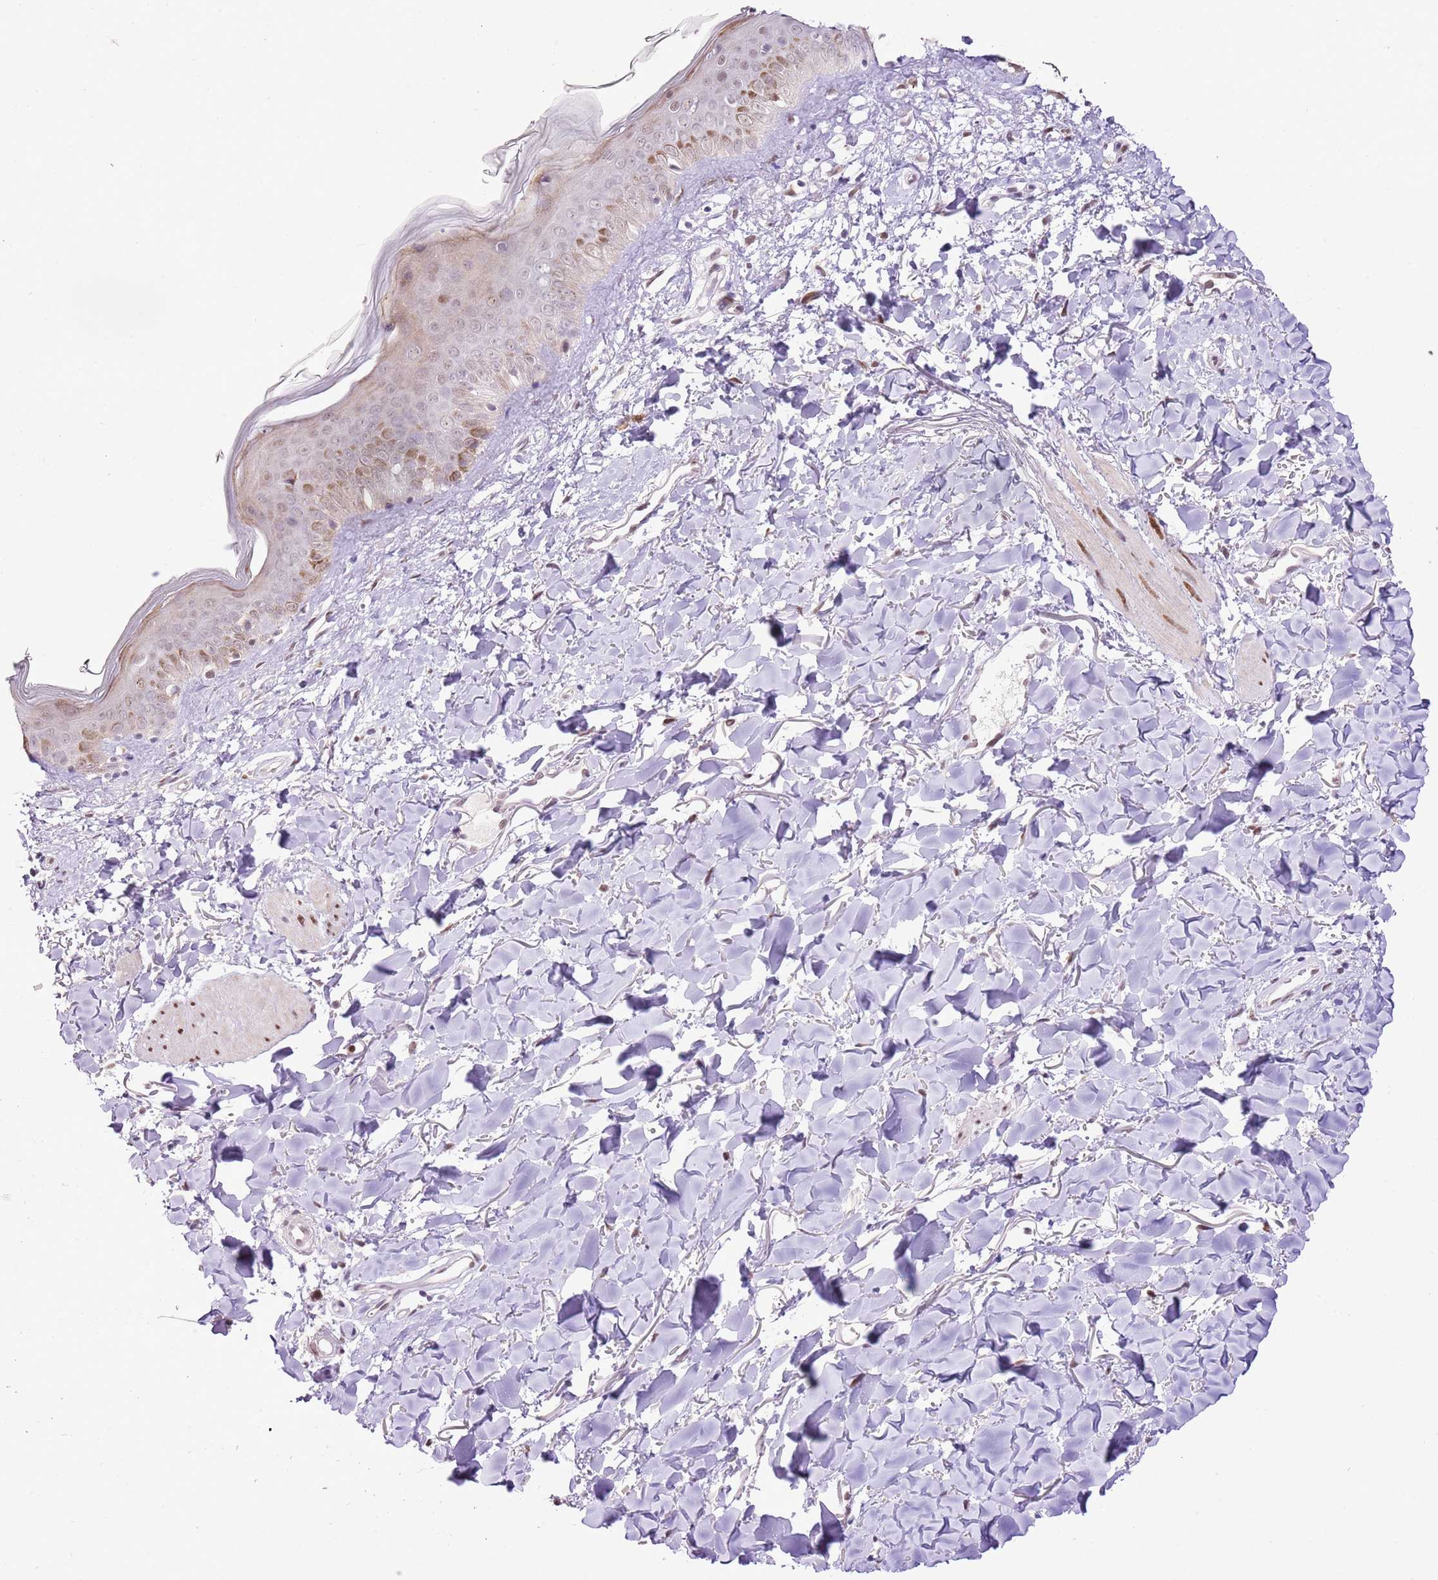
{"staining": {"intensity": "weak", "quantity": ">75%", "location": "nuclear"}, "tissue": "skin", "cell_type": "Fibroblasts", "image_type": "normal", "snomed": [{"axis": "morphology", "description": "Normal tissue, NOS"}, {"axis": "topography", "description": "Skin"}], "caption": "Skin stained for a protein exhibits weak nuclear positivity in fibroblasts.", "gene": "NACC2", "patient": {"sex": "female", "age": 58}}